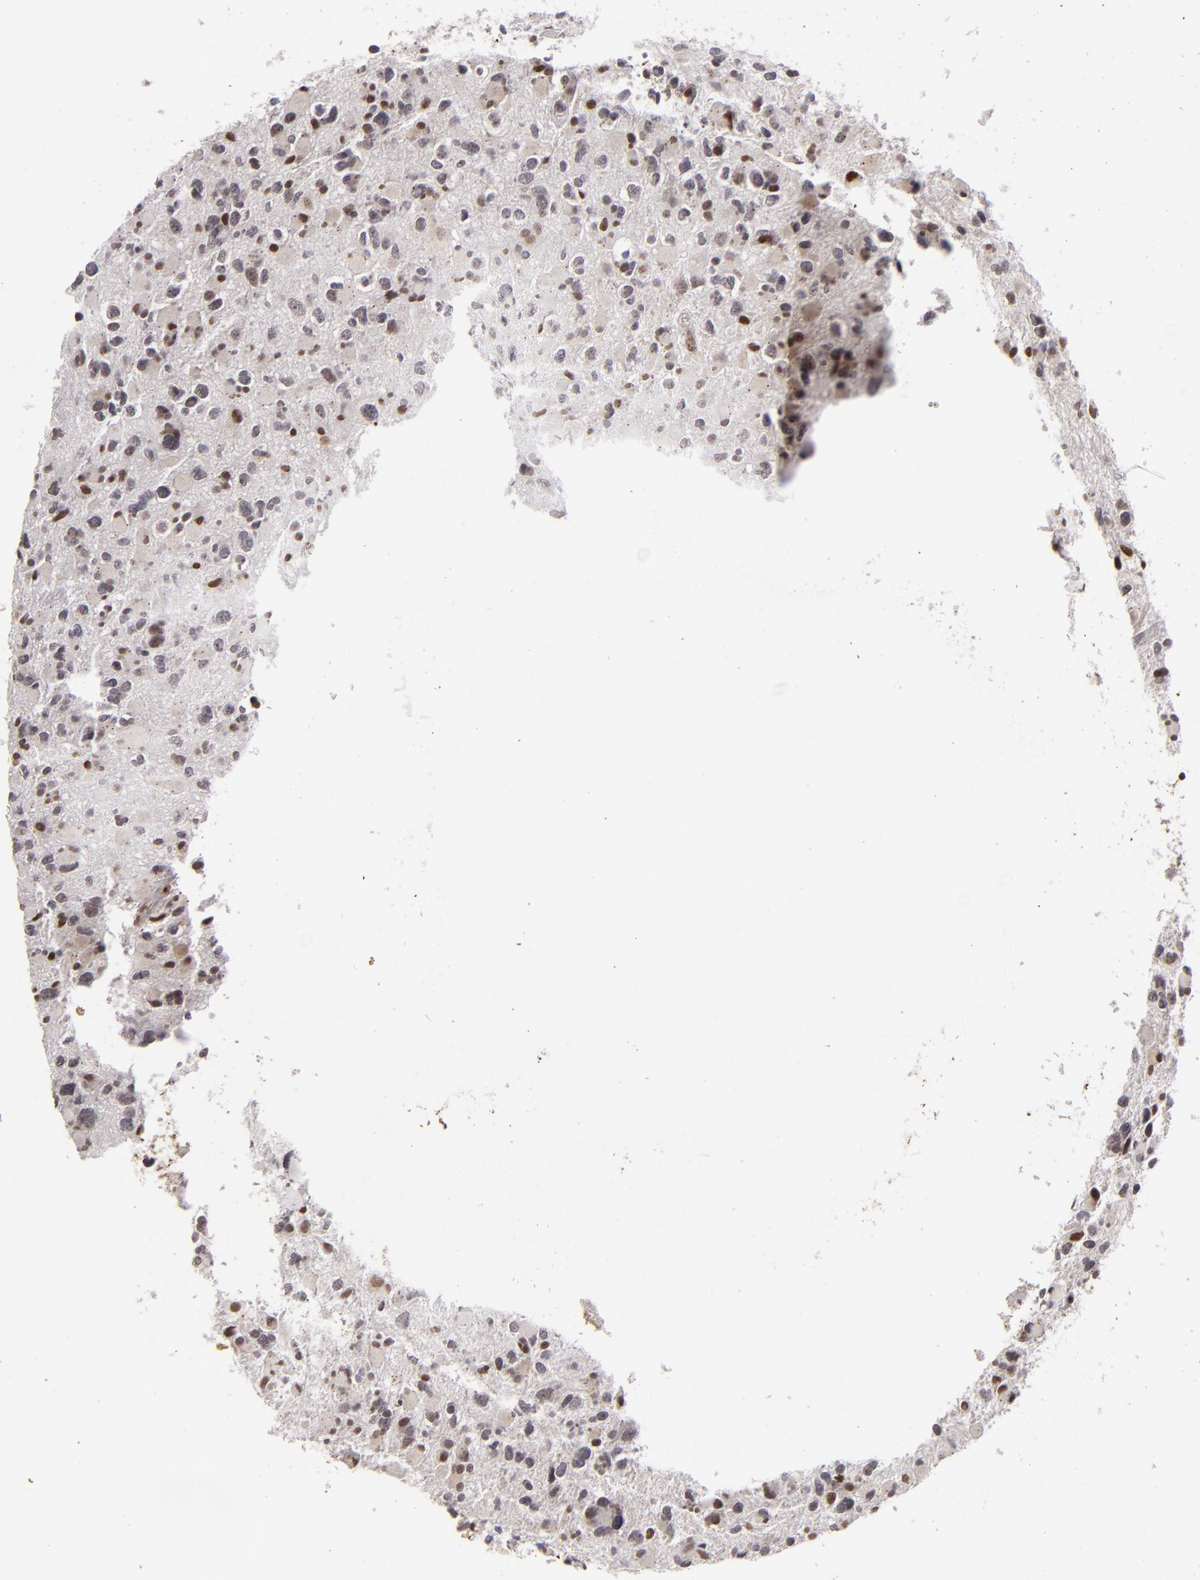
{"staining": {"intensity": "moderate", "quantity": "<25%", "location": "nuclear"}, "tissue": "glioma", "cell_type": "Tumor cells", "image_type": "cancer", "snomed": [{"axis": "morphology", "description": "Glioma, malignant, High grade"}, {"axis": "topography", "description": "Brain"}], "caption": "Immunohistochemical staining of malignant high-grade glioma exhibits moderate nuclear protein positivity in approximately <25% of tumor cells.", "gene": "RXRG", "patient": {"sex": "female", "age": 37}}